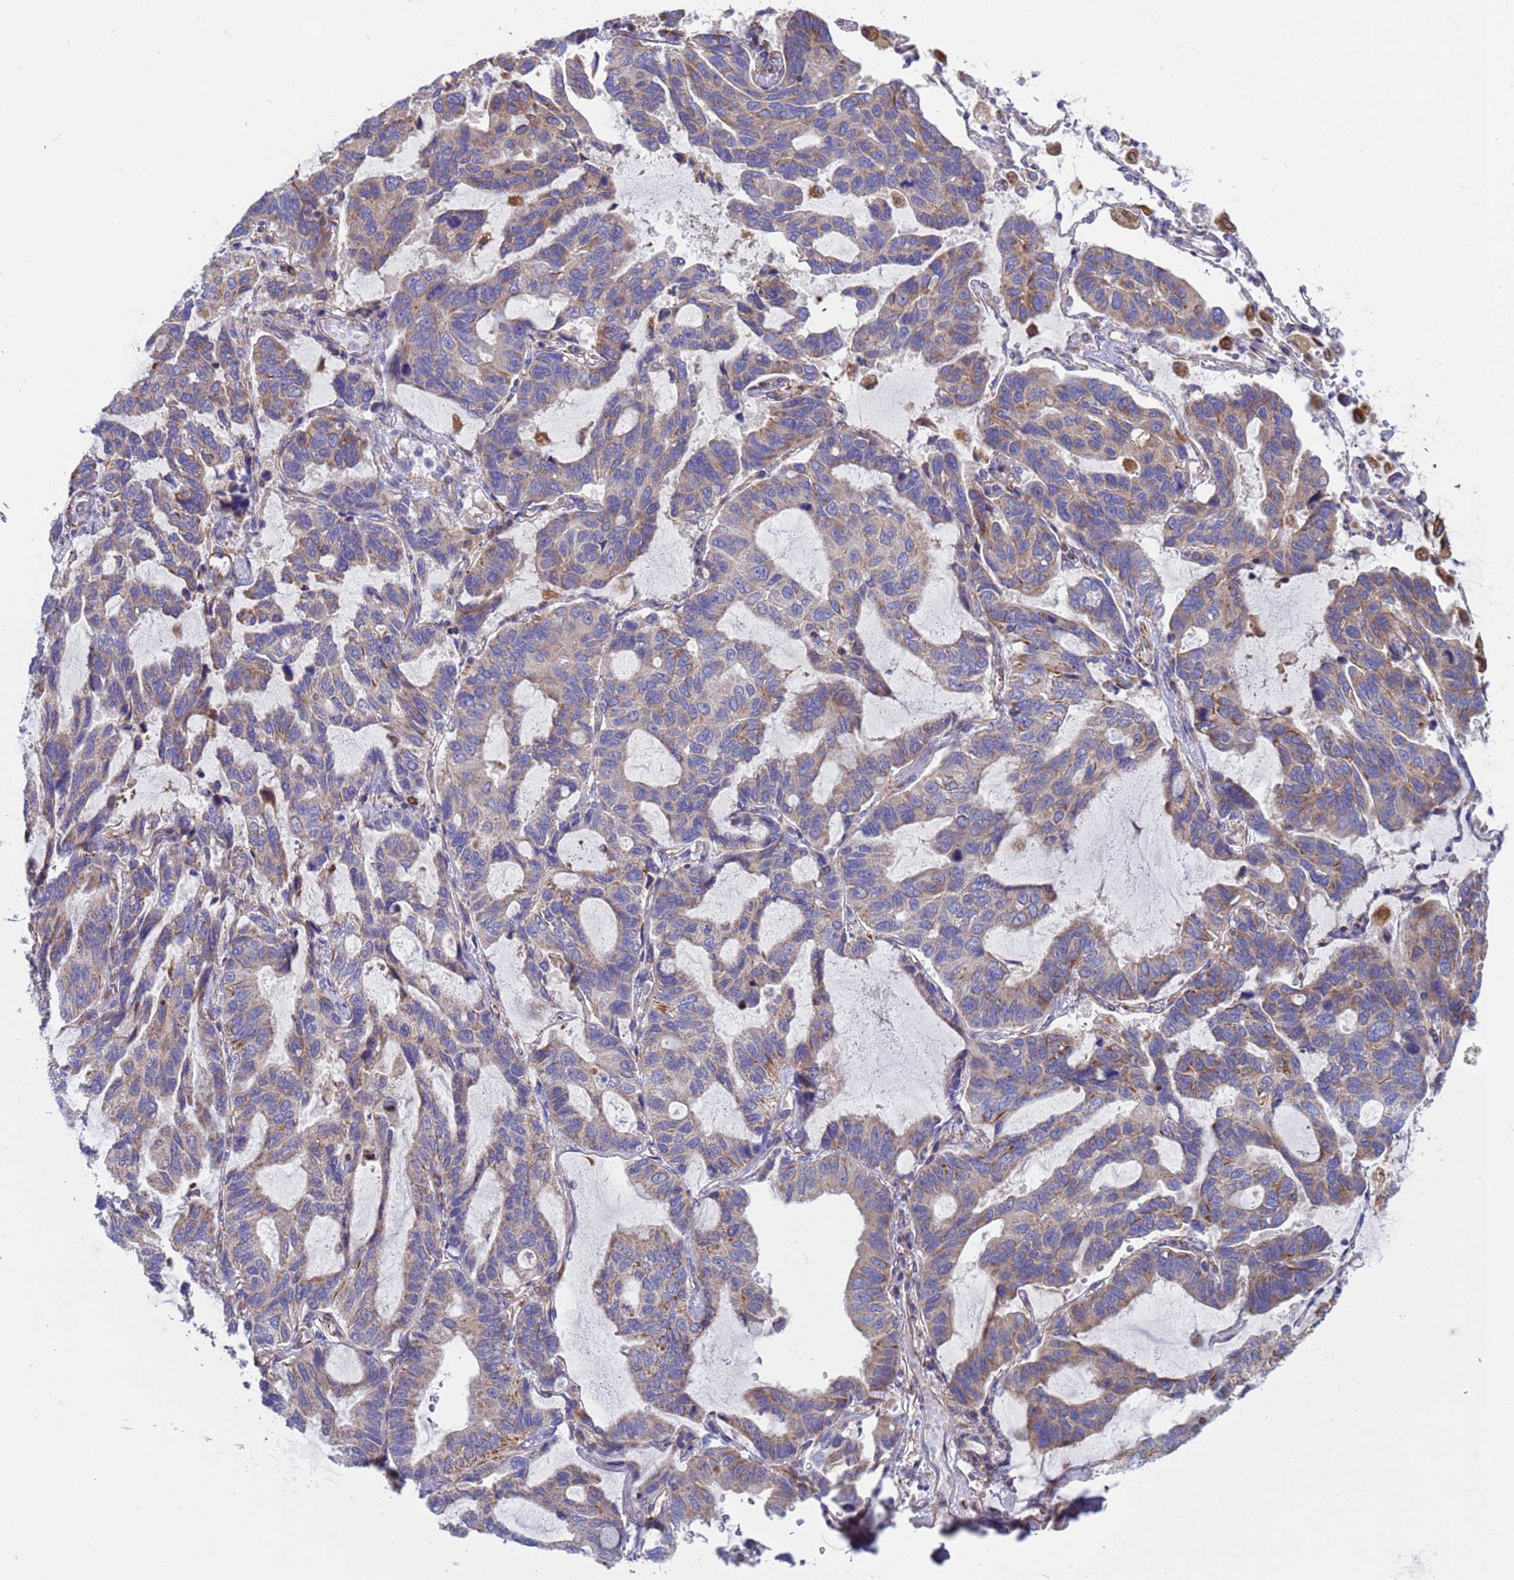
{"staining": {"intensity": "moderate", "quantity": "<25%", "location": "cytoplasmic/membranous"}, "tissue": "lung cancer", "cell_type": "Tumor cells", "image_type": "cancer", "snomed": [{"axis": "morphology", "description": "Adenocarcinoma, NOS"}, {"axis": "topography", "description": "Lung"}], "caption": "Lung cancer stained with immunohistochemistry (IHC) reveals moderate cytoplasmic/membranous staining in approximately <25% of tumor cells.", "gene": "NUDT12", "patient": {"sex": "male", "age": 64}}